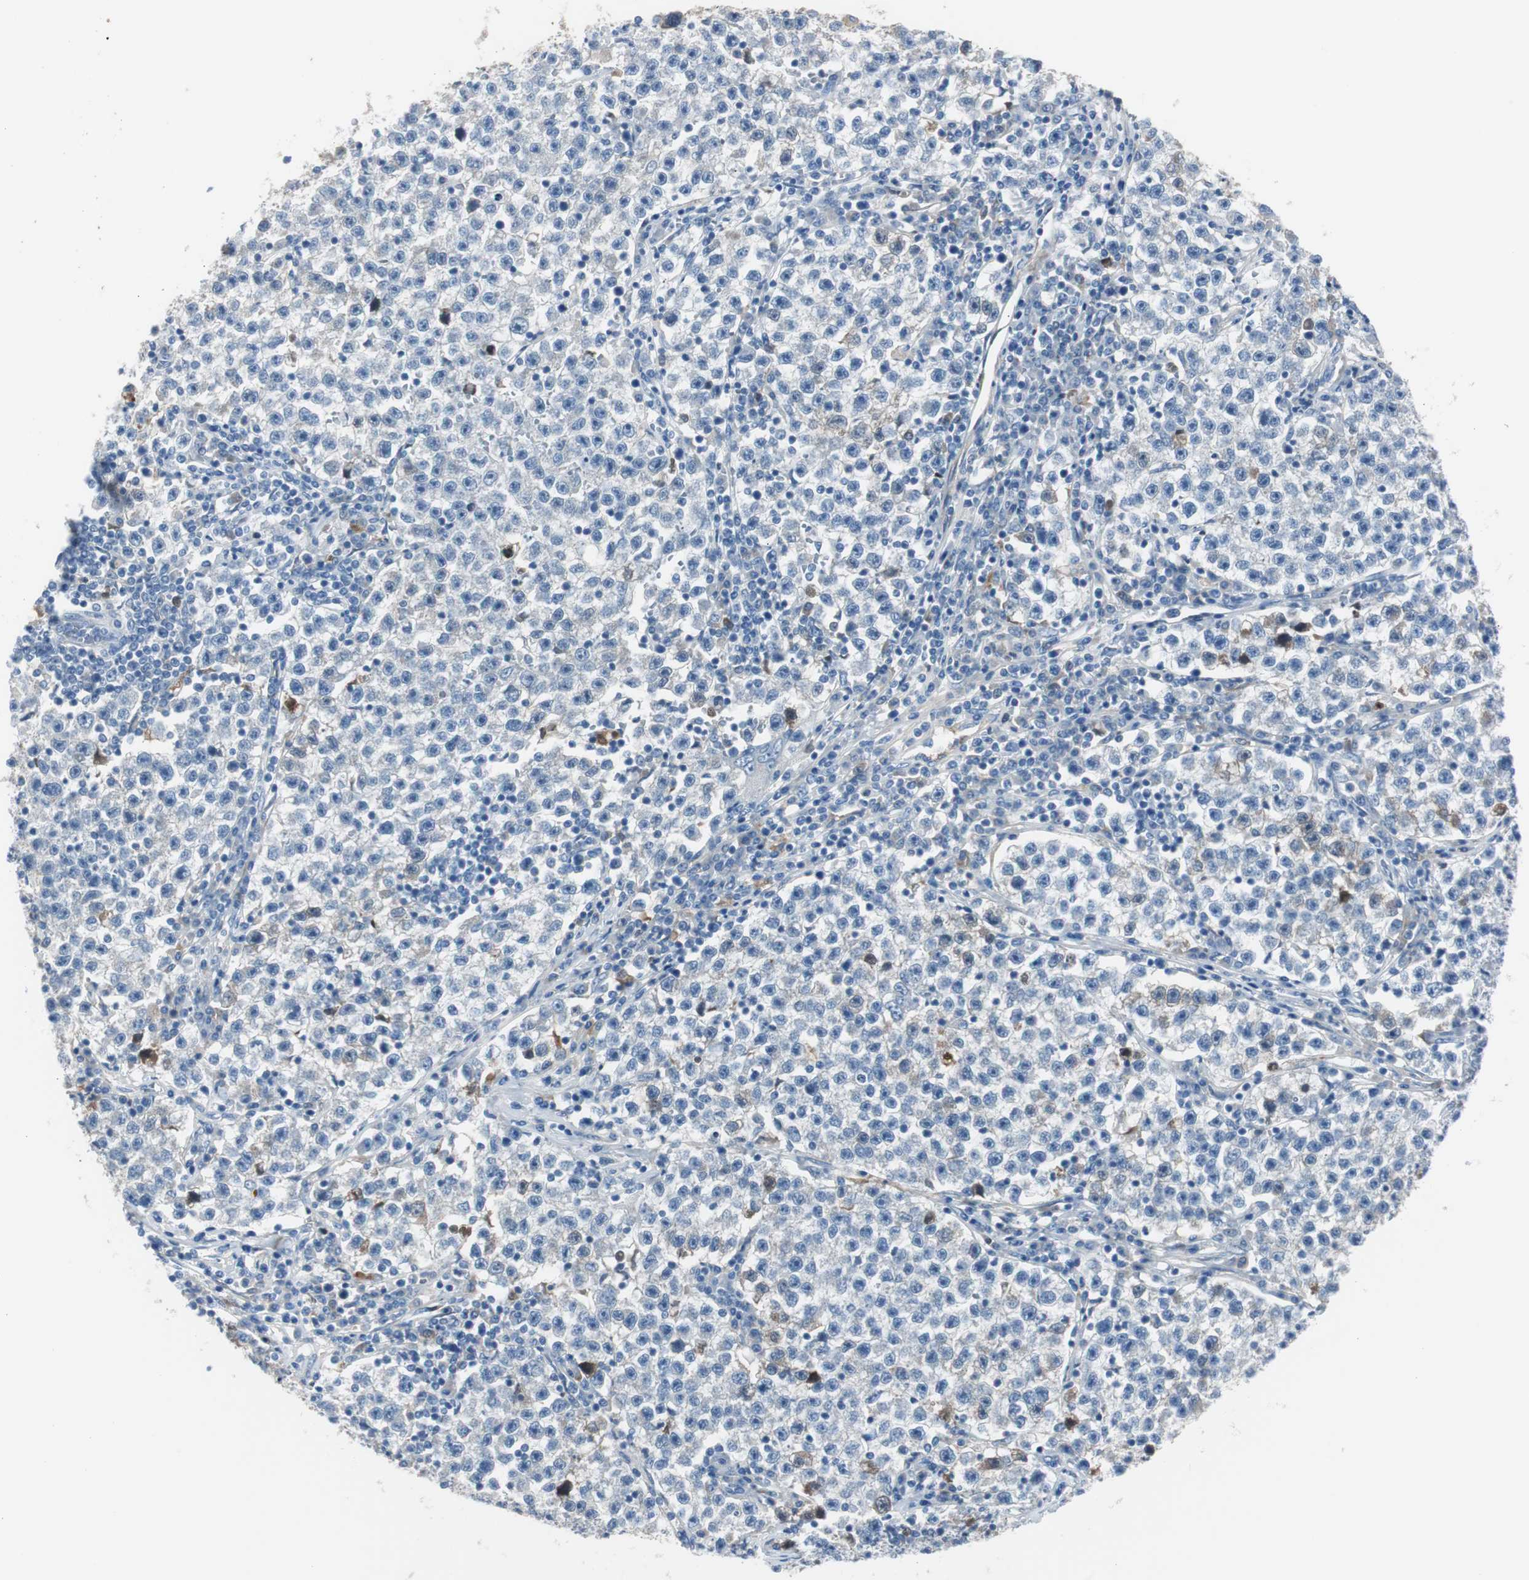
{"staining": {"intensity": "negative", "quantity": "none", "location": "none"}, "tissue": "testis cancer", "cell_type": "Tumor cells", "image_type": "cancer", "snomed": [{"axis": "morphology", "description": "Seminoma, NOS"}, {"axis": "topography", "description": "Testis"}], "caption": "Immunohistochemistry (IHC) photomicrograph of neoplastic tissue: human testis cancer stained with DAB (3,3'-diaminobenzidine) displays no significant protein positivity in tumor cells.", "gene": "SERPINF1", "patient": {"sex": "male", "age": 22}}